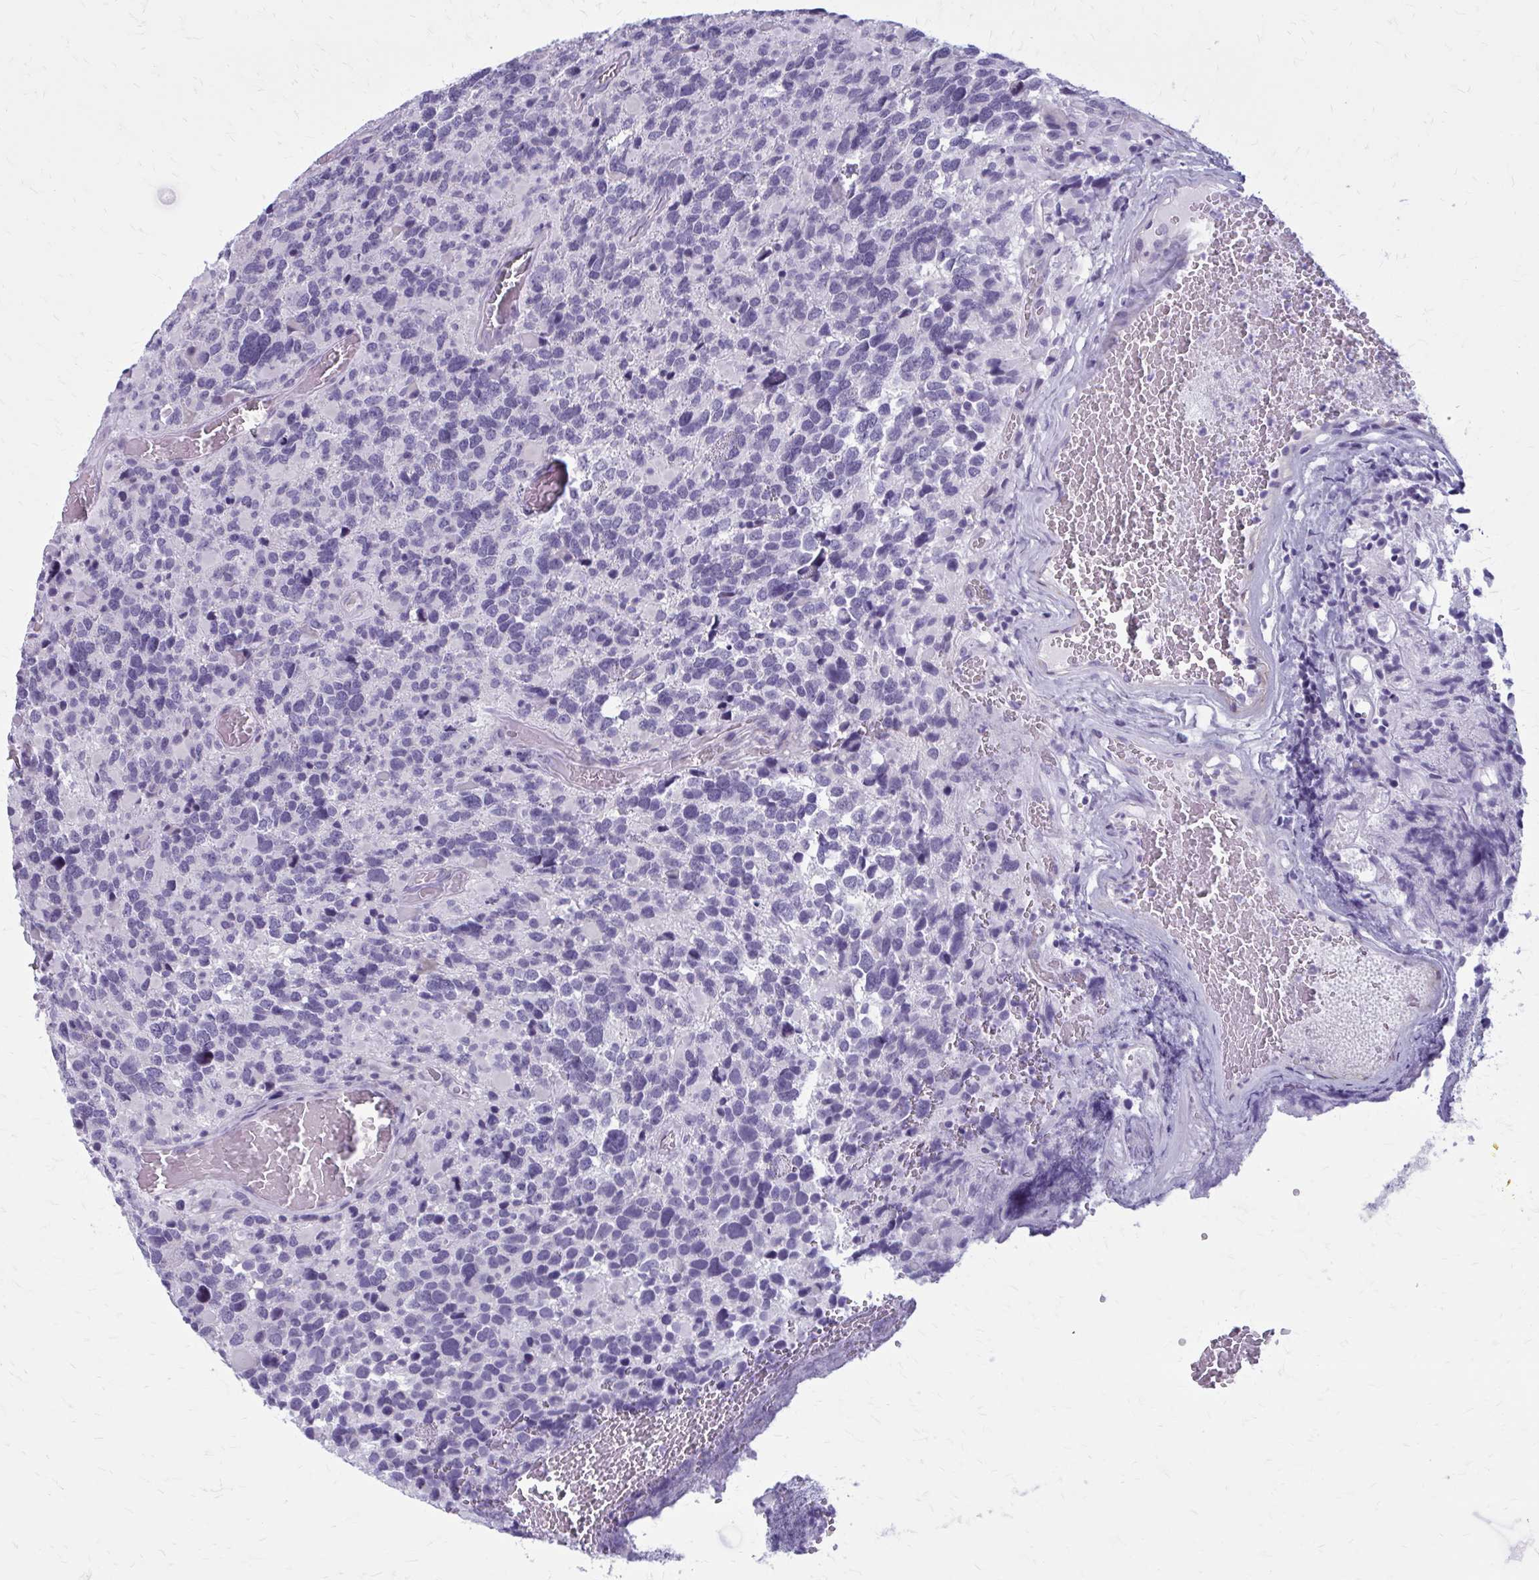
{"staining": {"intensity": "negative", "quantity": "none", "location": "none"}, "tissue": "glioma", "cell_type": "Tumor cells", "image_type": "cancer", "snomed": [{"axis": "morphology", "description": "Glioma, malignant, High grade"}, {"axis": "topography", "description": "Brain"}], "caption": "Tumor cells show no significant positivity in malignant high-grade glioma. (Brightfield microscopy of DAB immunohistochemistry (IHC) at high magnification).", "gene": "CASQ2", "patient": {"sex": "female", "age": 40}}